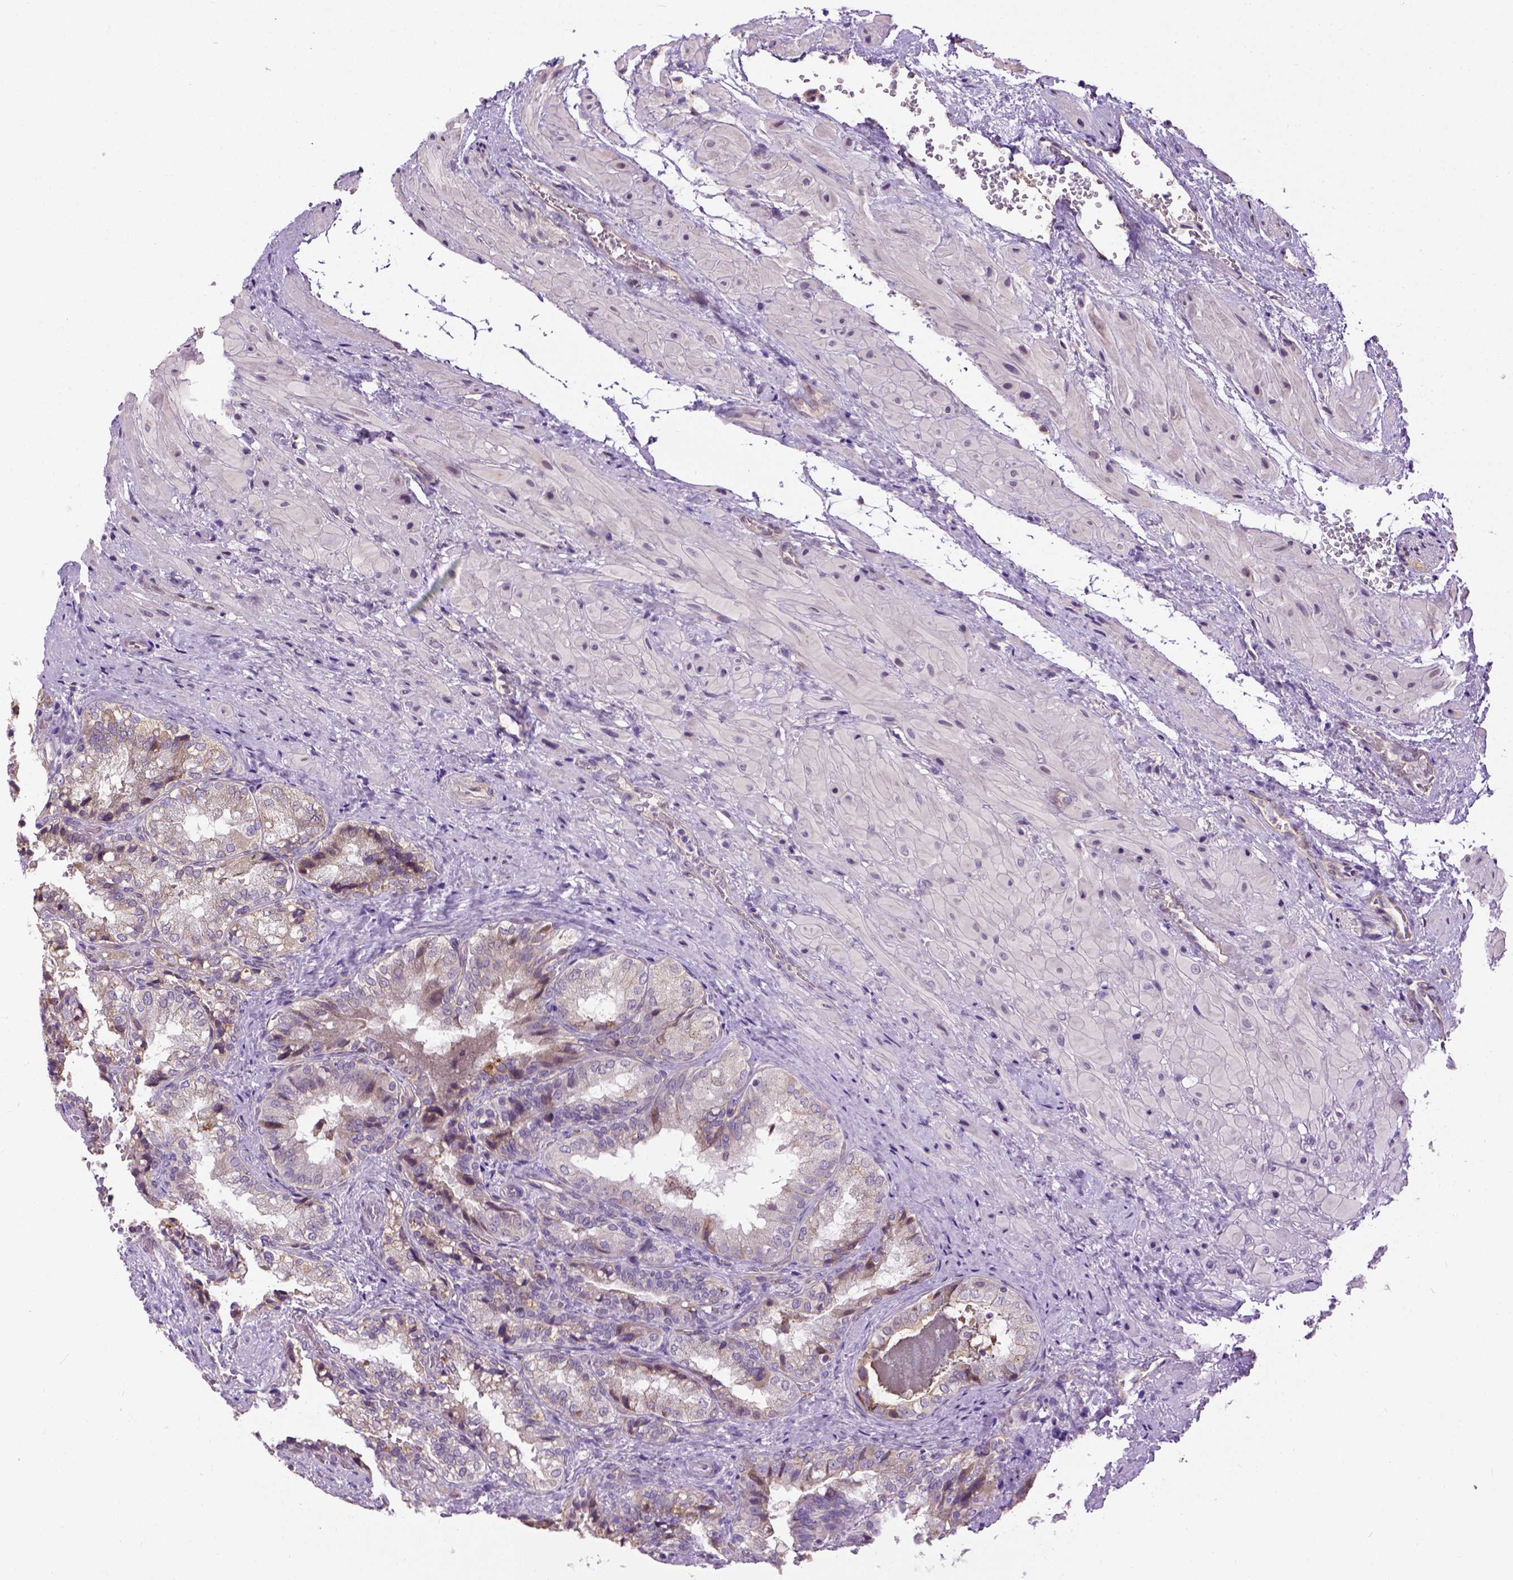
{"staining": {"intensity": "weak", "quantity": "<25%", "location": "cytoplasmic/membranous"}, "tissue": "seminal vesicle", "cell_type": "Glandular cells", "image_type": "normal", "snomed": [{"axis": "morphology", "description": "Normal tissue, NOS"}, {"axis": "topography", "description": "Seminal veicle"}], "caption": "Glandular cells are negative for protein expression in normal human seminal vesicle. The staining is performed using DAB brown chromogen with nuclei counter-stained in using hematoxylin.", "gene": "KAZN", "patient": {"sex": "male", "age": 57}}